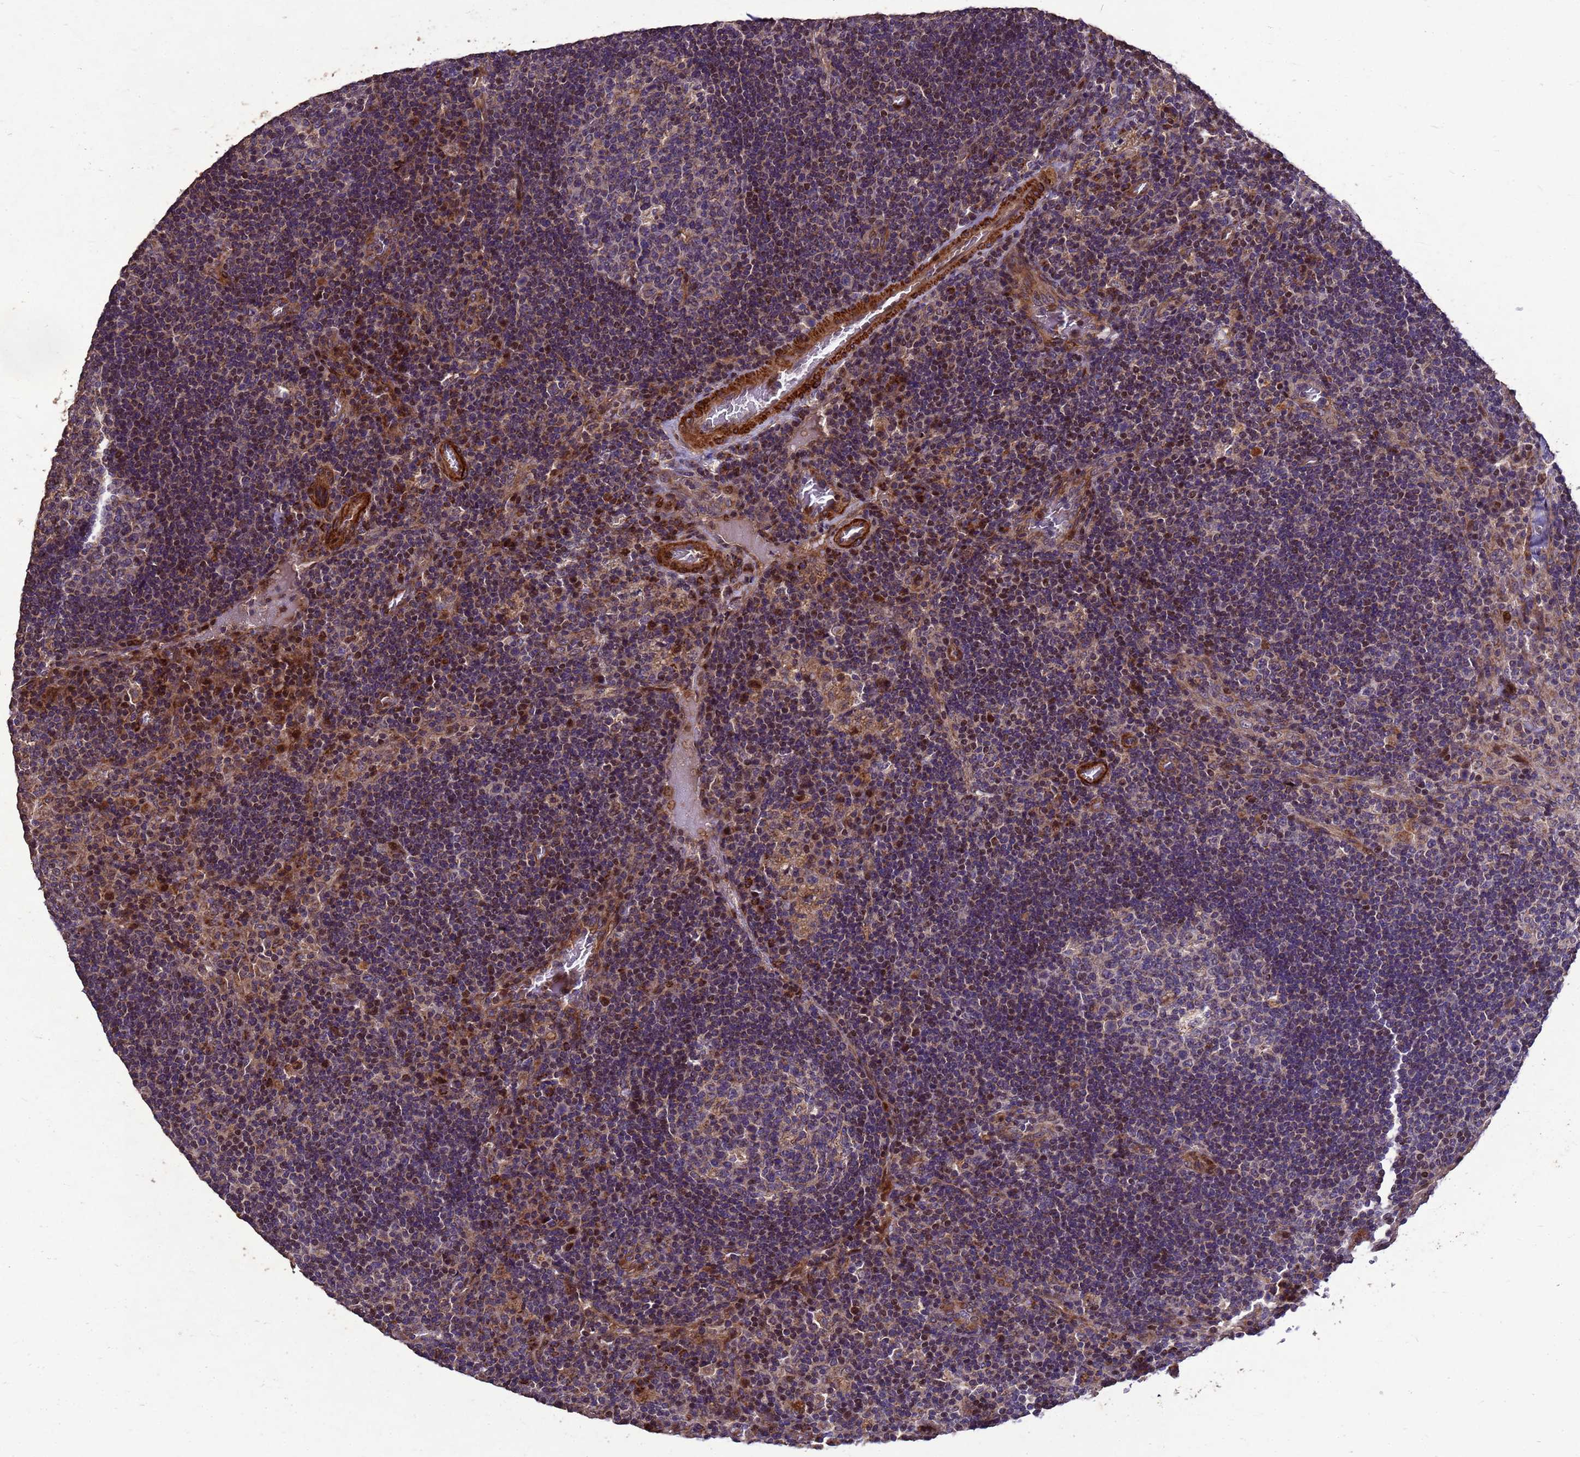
{"staining": {"intensity": "negative", "quantity": "none", "location": "none"}, "tissue": "lymph node", "cell_type": "Germinal center cells", "image_type": "normal", "snomed": [{"axis": "morphology", "description": "Normal tissue, NOS"}, {"axis": "topography", "description": "Lymph node"}], "caption": "This is an IHC image of normal lymph node. There is no expression in germinal center cells.", "gene": "RSPRY1", "patient": {"sex": "male", "age": 58}}